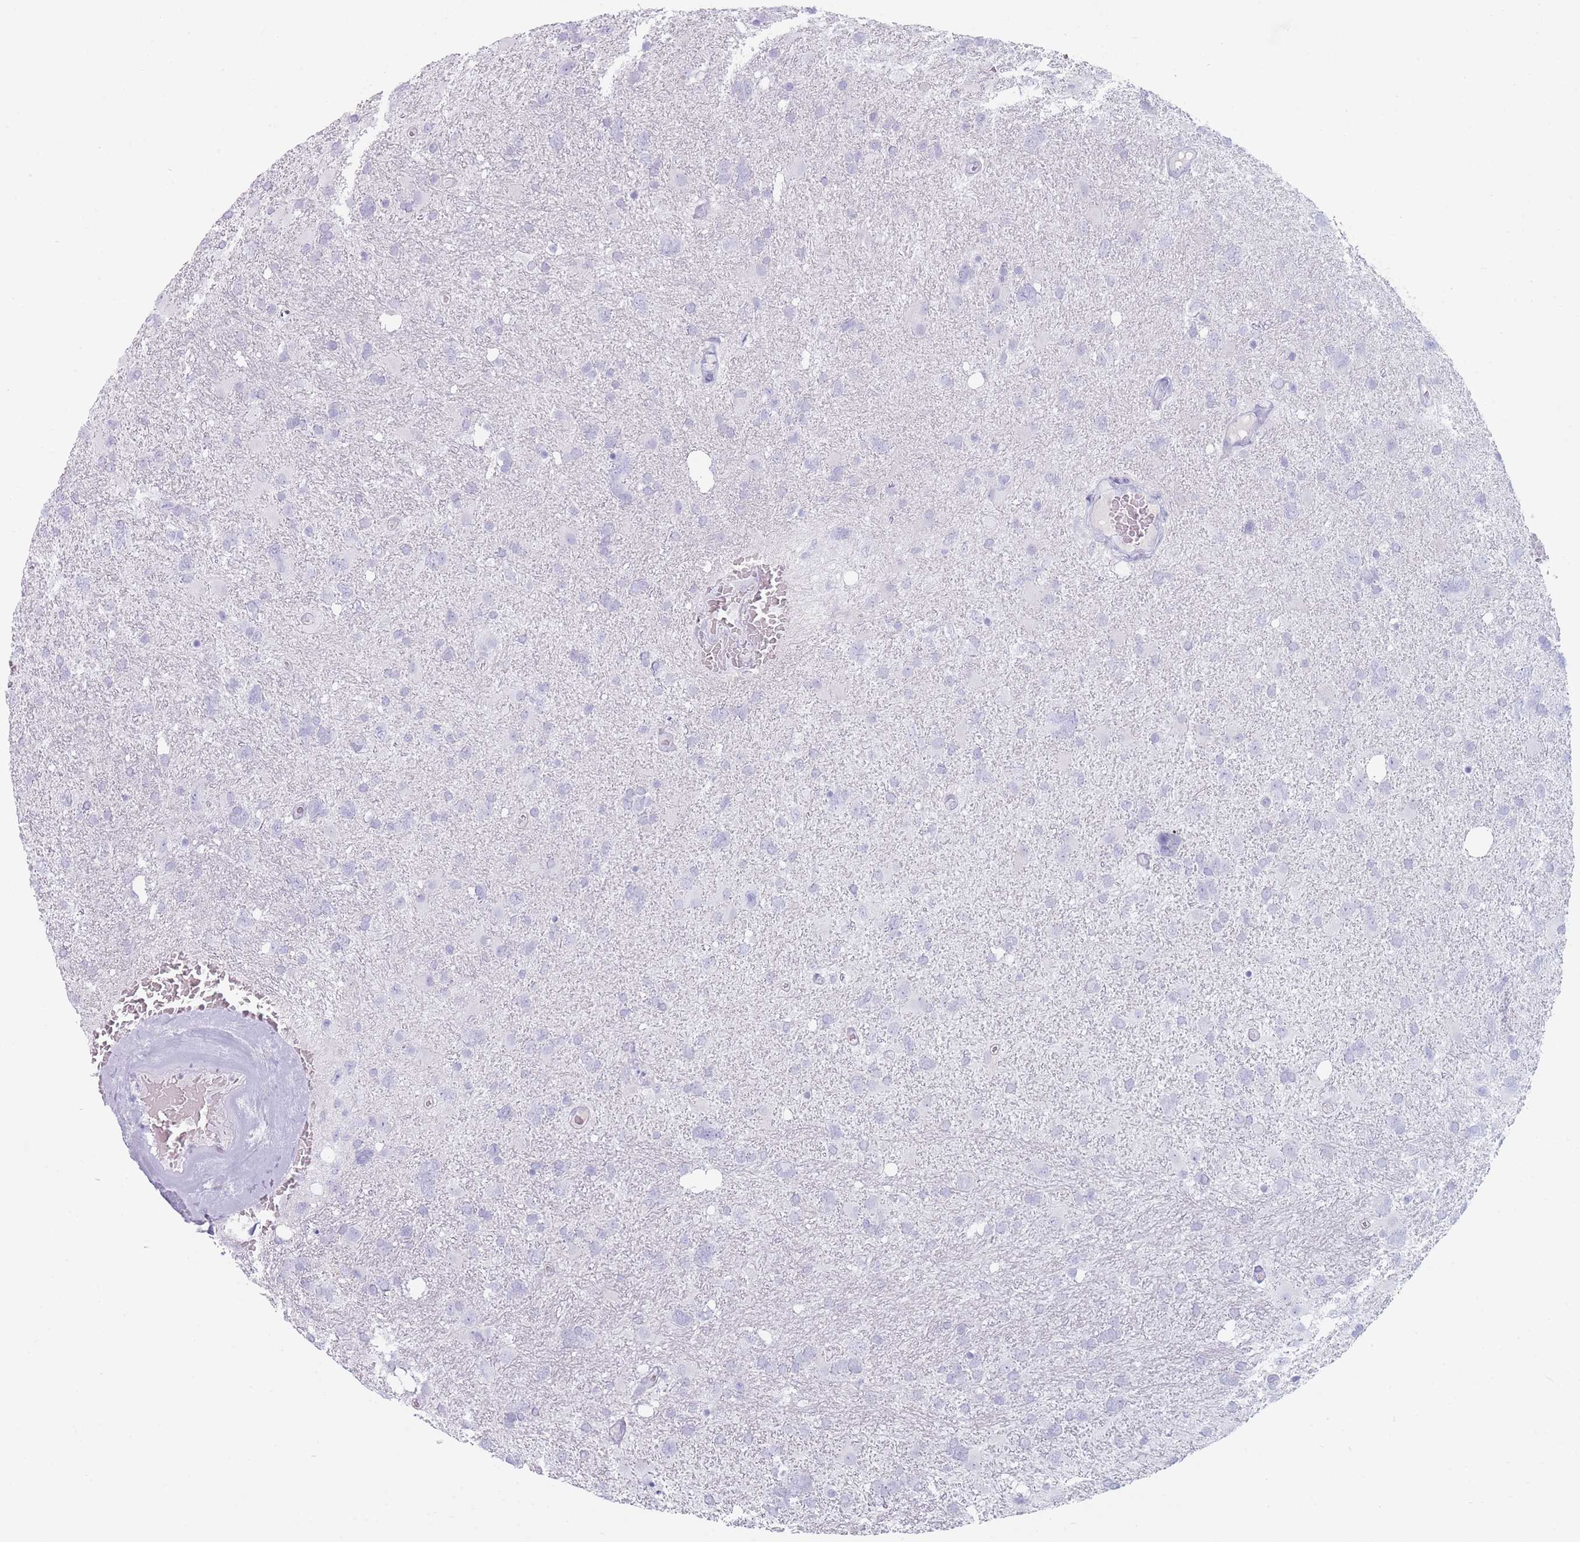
{"staining": {"intensity": "negative", "quantity": "none", "location": "none"}, "tissue": "glioma", "cell_type": "Tumor cells", "image_type": "cancer", "snomed": [{"axis": "morphology", "description": "Glioma, malignant, High grade"}, {"axis": "topography", "description": "Brain"}], "caption": "Immunohistochemical staining of human malignant glioma (high-grade) demonstrates no significant positivity in tumor cells.", "gene": "GPR12", "patient": {"sex": "male", "age": 61}}